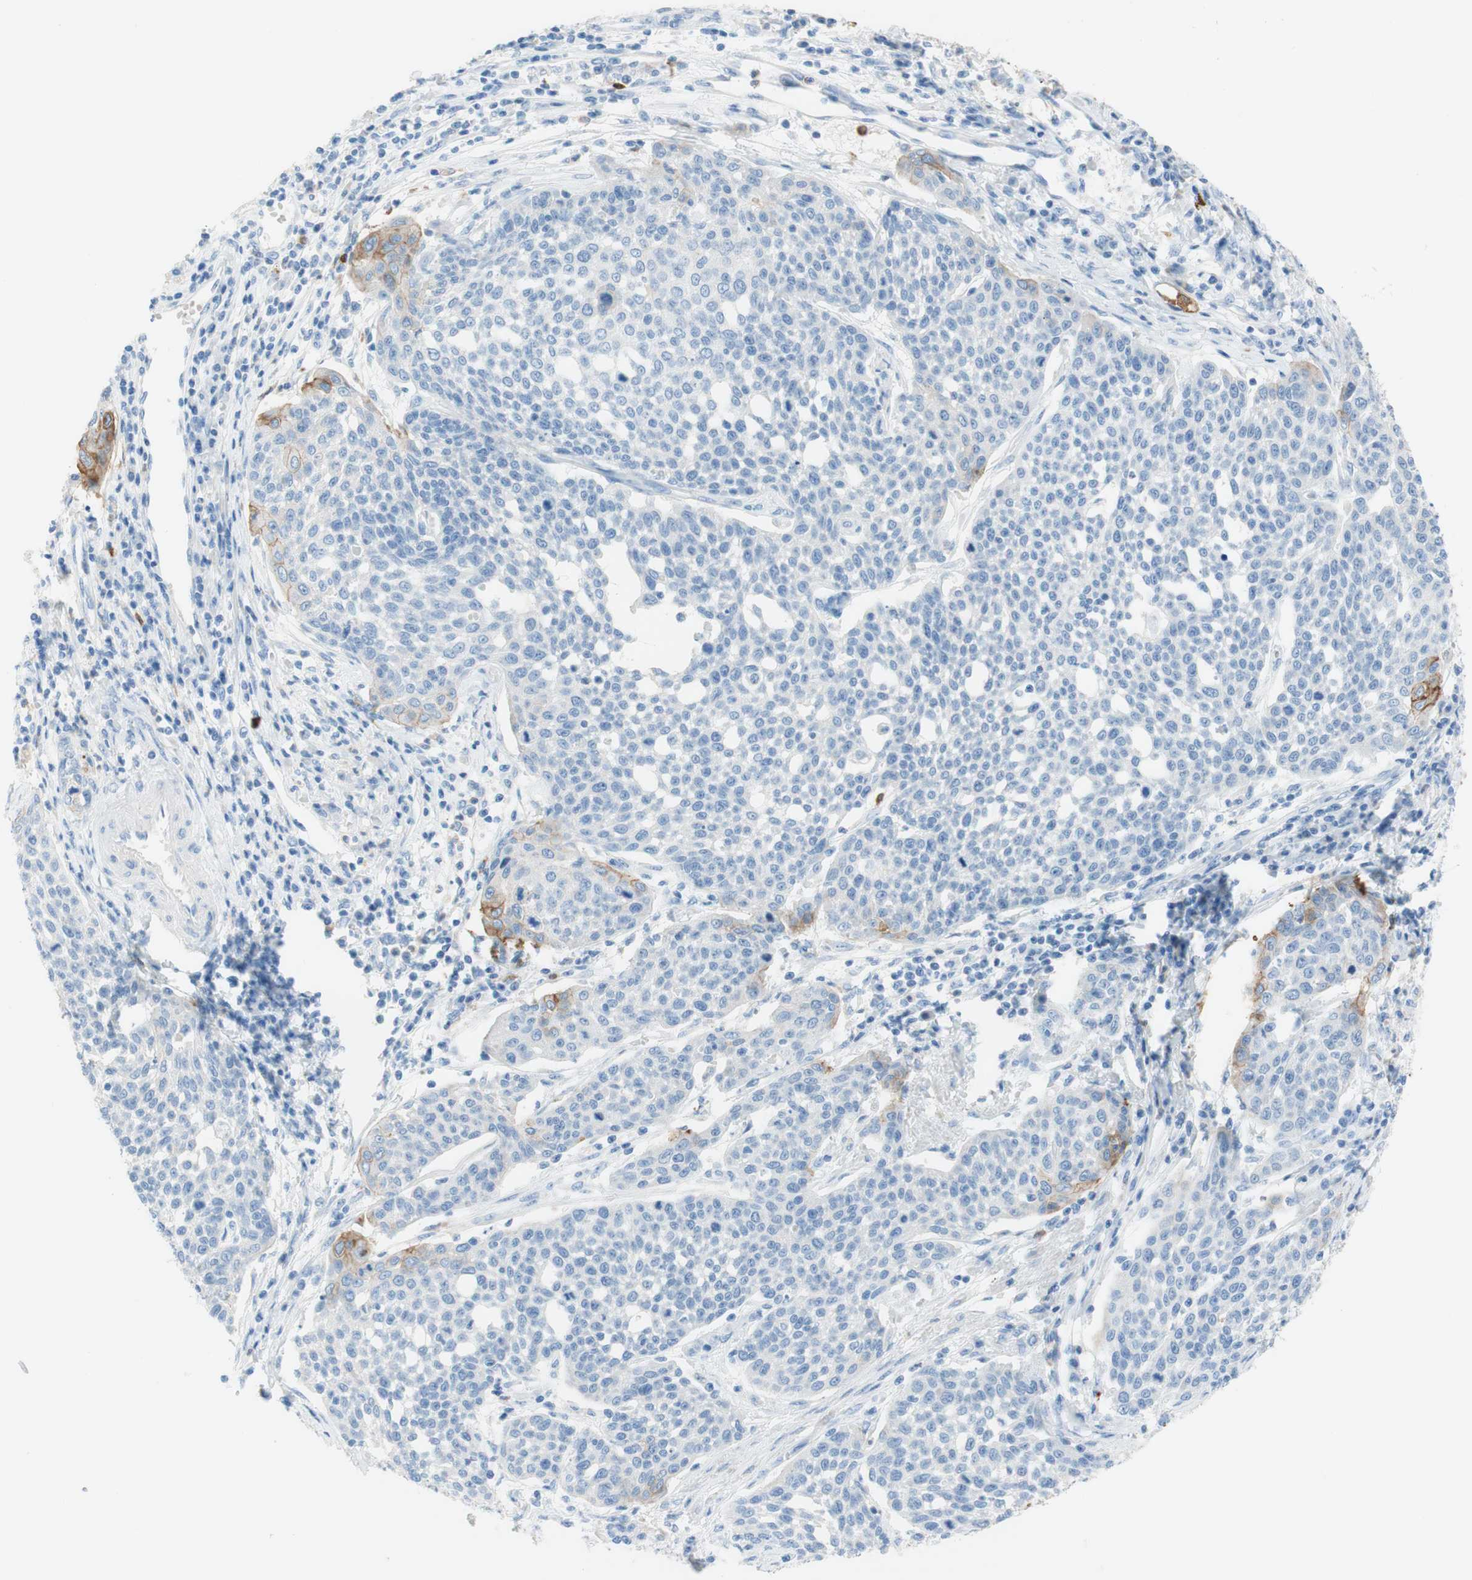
{"staining": {"intensity": "weak", "quantity": "<25%", "location": "cytoplasmic/membranous"}, "tissue": "cervical cancer", "cell_type": "Tumor cells", "image_type": "cancer", "snomed": [{"axis": "morphology", "description": "Squamous cell carcinoma, NOS"}, {"axis": "topography", "description": "Cervix"}], "caption": "An IHC image of cervical squamous cell carcinoma is shown. There is no staining in tumor cells of cervical squamous cell carcinoma.", "gene": "CEACAM1", "patient": {"sex": "female", "age": 34}}